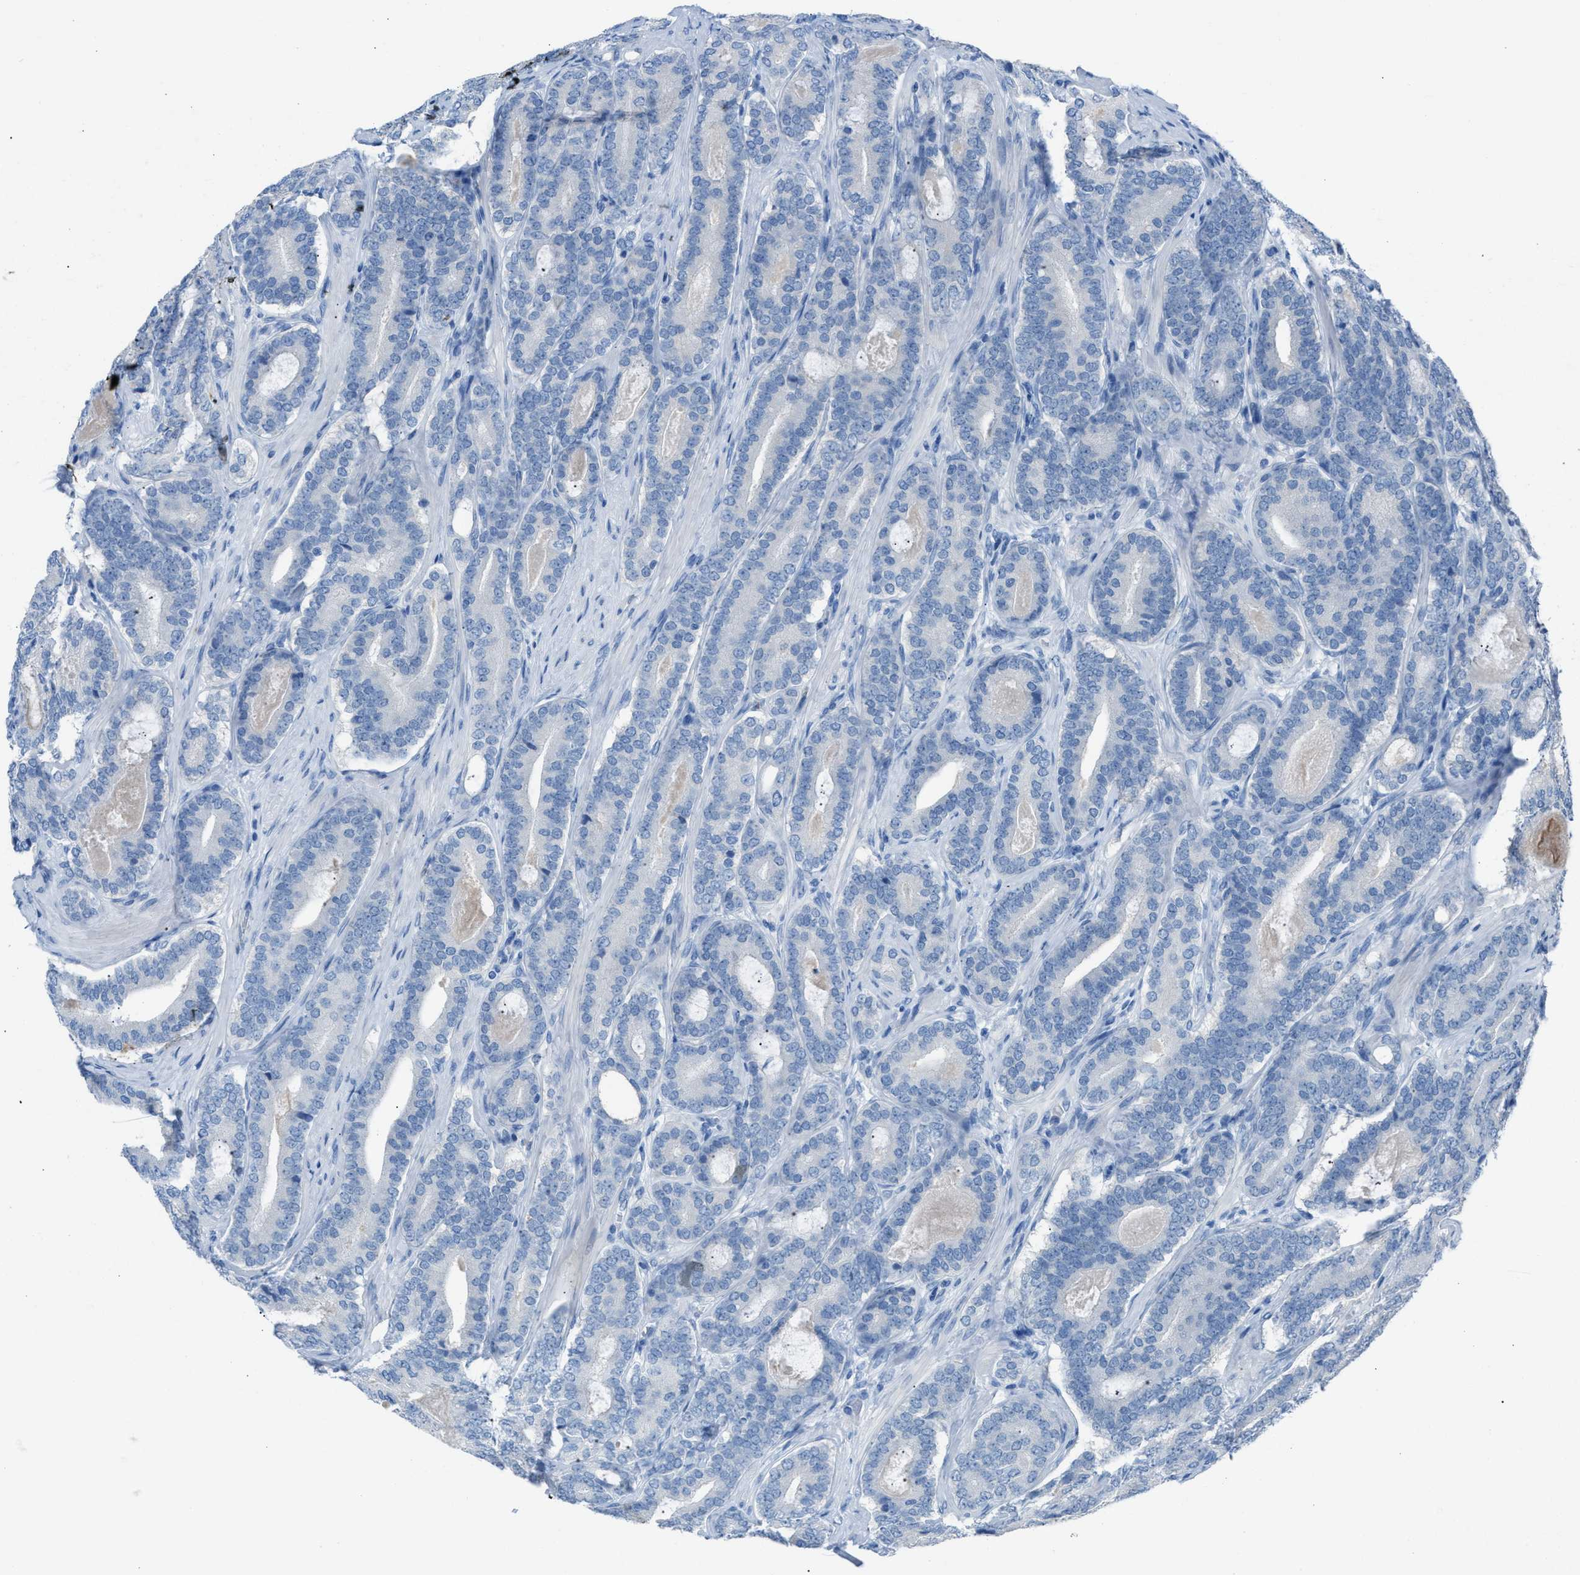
{"staining": {"intensity": "negative", "quantity": "none", "location": "none"}, "tissue": "prostate cancer", "cell_type": "Tumor cells", "image_type": "cancer", "snomed": [{"axis": "morphology", "description": "Adenocarcinoma, High grade"}, {"axis": "topography", "description": "Prostate"}], "caption": "IHC photomicrograph of neoplastic tissue: adenocarcinoma (high-grade) (prostate) stained with DAB (3,3'-diaminobenzidine) shows no significant protein staining in tumor cells.", "gene": "CLEC10A", "patient": {"sex": "male", "age": 60}}